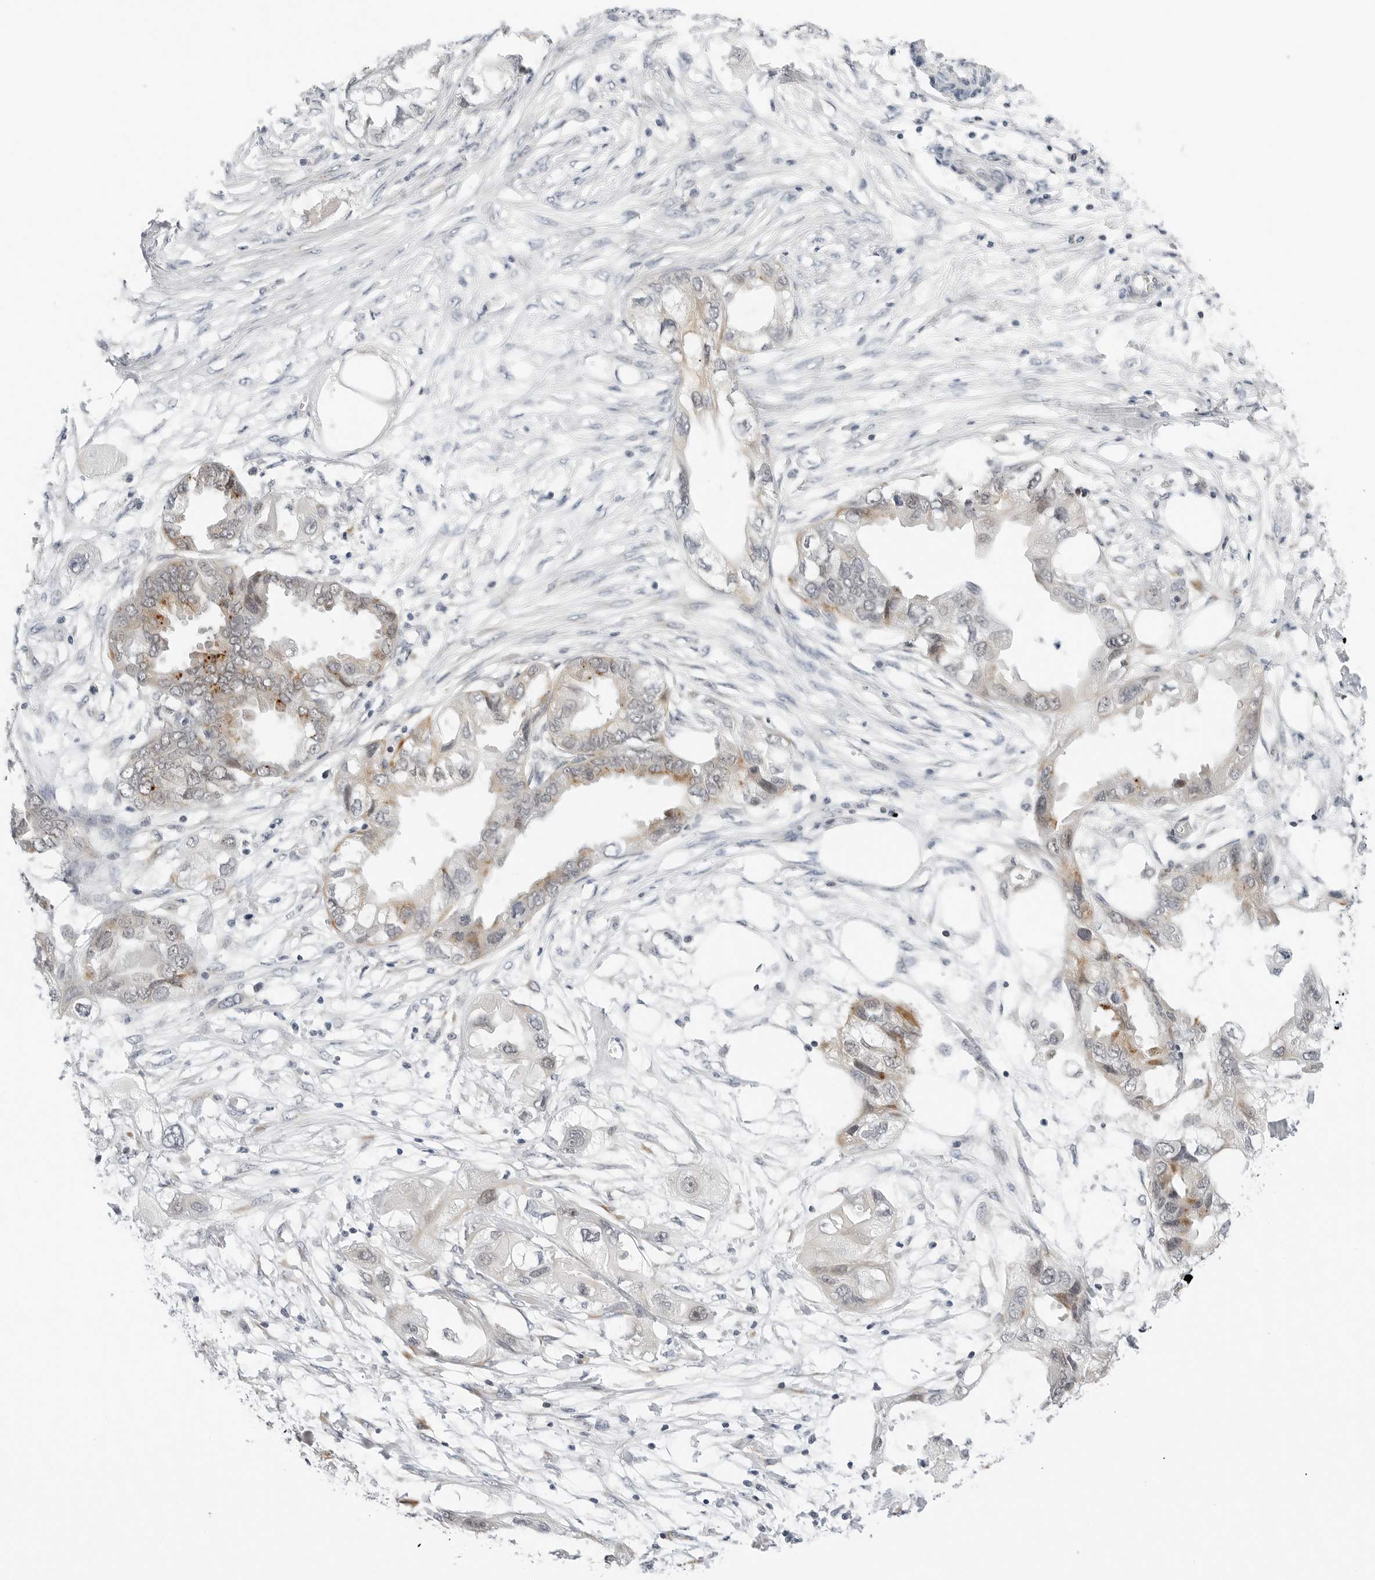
{"staining": {"intensity": "moderate", "quantity": "<25%", "location": "cytoplasmic/membranous"}, "tissue": "endometrial cancer", "cell_type": "Tumor cells", "image_type": "cancer", "snomed": [{"axis": "morphology", "description": "Adenocarcinoma, NOS"}, {"axis": "morphology", "description": "Adenocarcinoma, metastatic, NOS"}, {"axis": "topography", "description": "Adipose tissue"}, {"axis": "topography", "description": "Endometrium"}], "caption": "Endometrial cancer (metastatic adenocarcinoma) stained with immunohistochemistry demonstrates moderate cytoplasmic/membranous positivity in approximately <25% of tumor cells.", "gene": "TSEN2", "patient": {"sex": "female", "age": 67}}